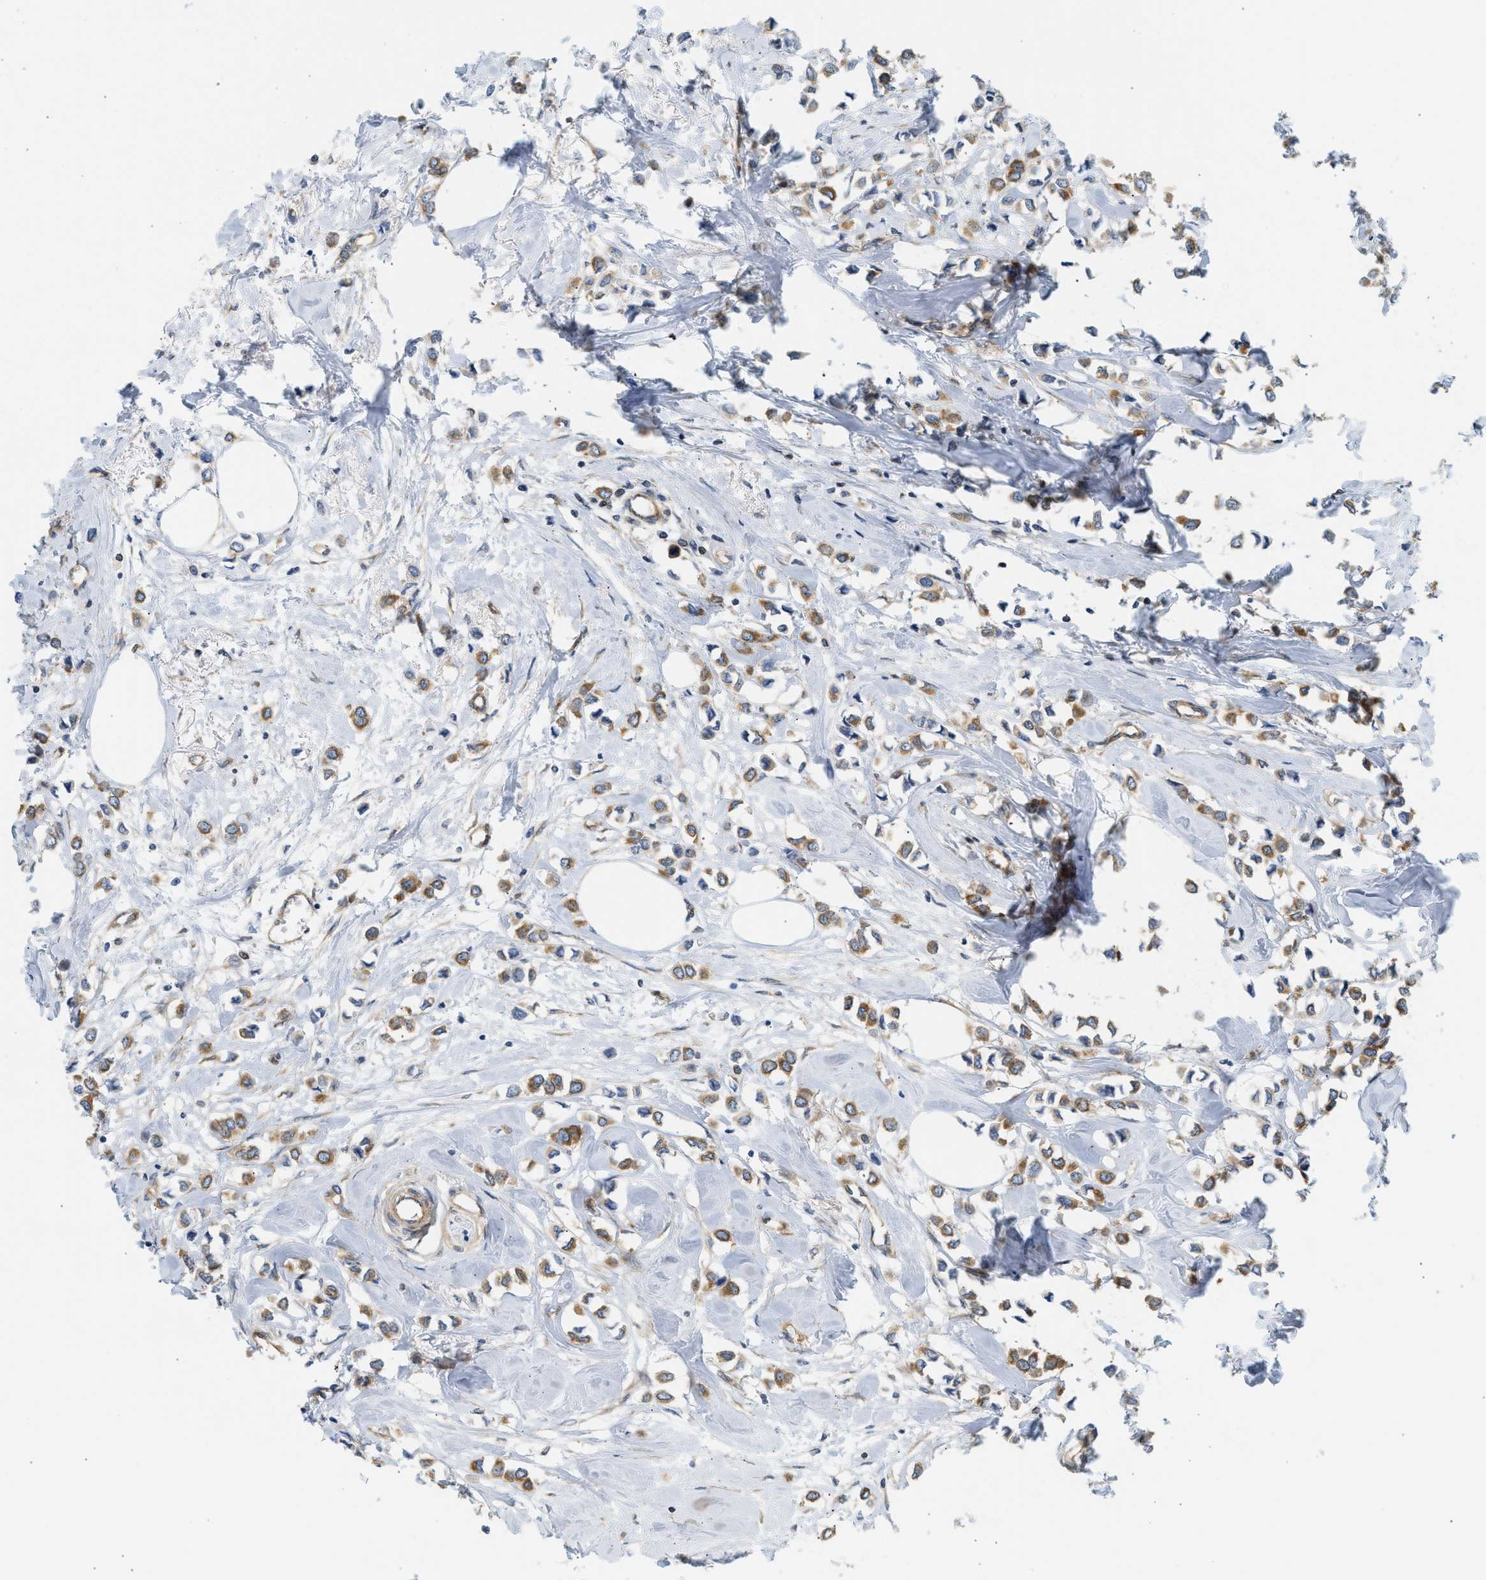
{"staining": {"intensity": "moderate", "quantity": ">75%", "location": "cytoplasmic/membranous"}, "tissue": "breast cancer", "cell_type": "Tumor cells", "image_type": "cancer", "snomed": [{"axis": "morphology", "description": "Lobular carcinoma"}, {"axis": "topography", "description": "Breast"}], "caption": "Immunohistochemical staining of human lobular carcinoma (breast) displays medium levels of moderate cytoplasmic/membranous expression in approximately >75% of tumor cells.", "gene": "STRN", "patient": {"sex": "female", "age": 51}}